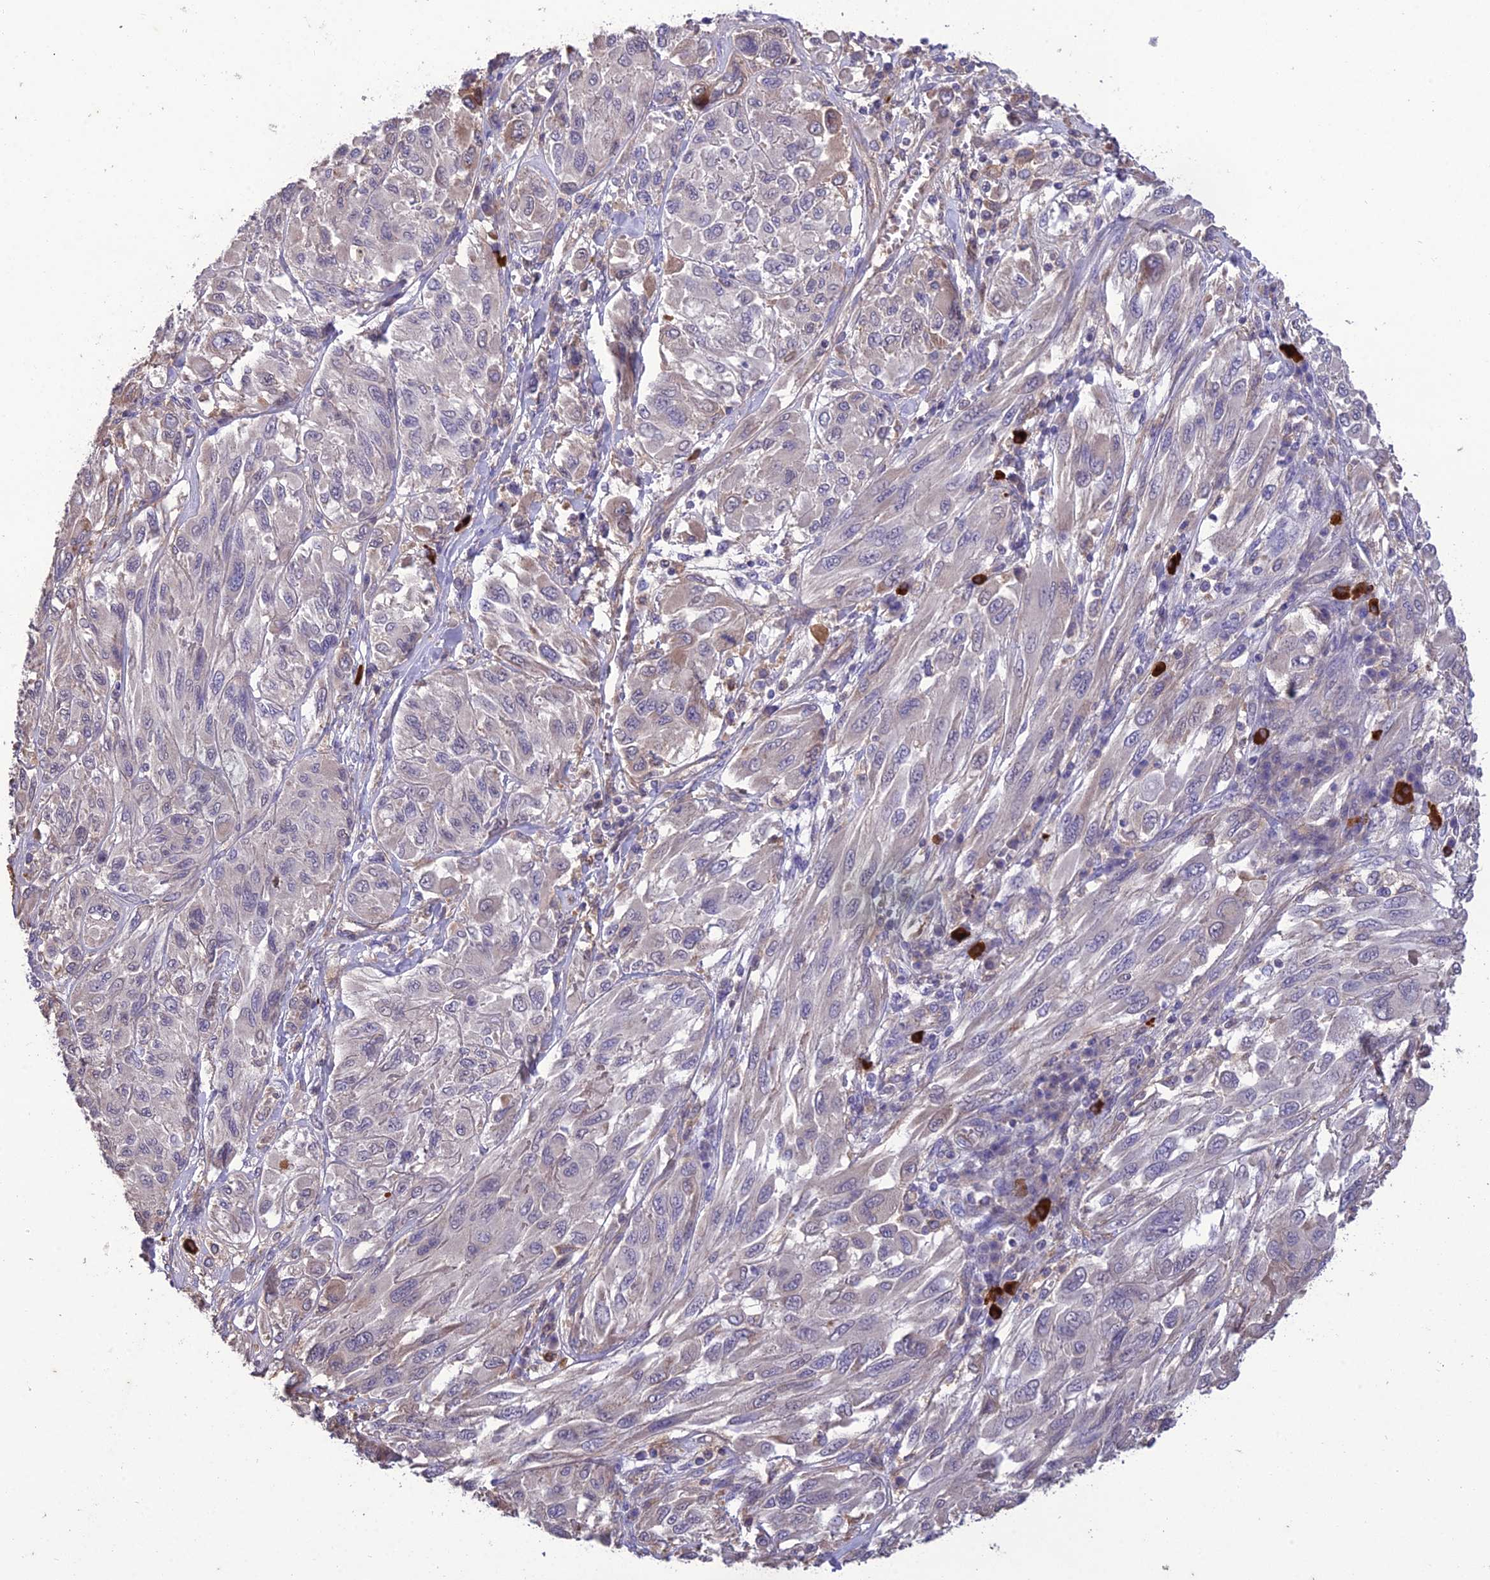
{"staining": {"intensity": "negative", "quantity": "none", "location": "none"}, "tissue": "melanoma", "cell_type": "Tumor cells", "image_type": "cancer", "snomed": [{"axis": "morphology", "description": "Malignant melanoma, NOS"}, {"axis": "topography", "description": "Skin"}], "caption": "Protein analysis of melanoma displays no significant positivity in tumor cells.", "gene": "MIOS", "patient": {"sex": "female", "age": 91}}